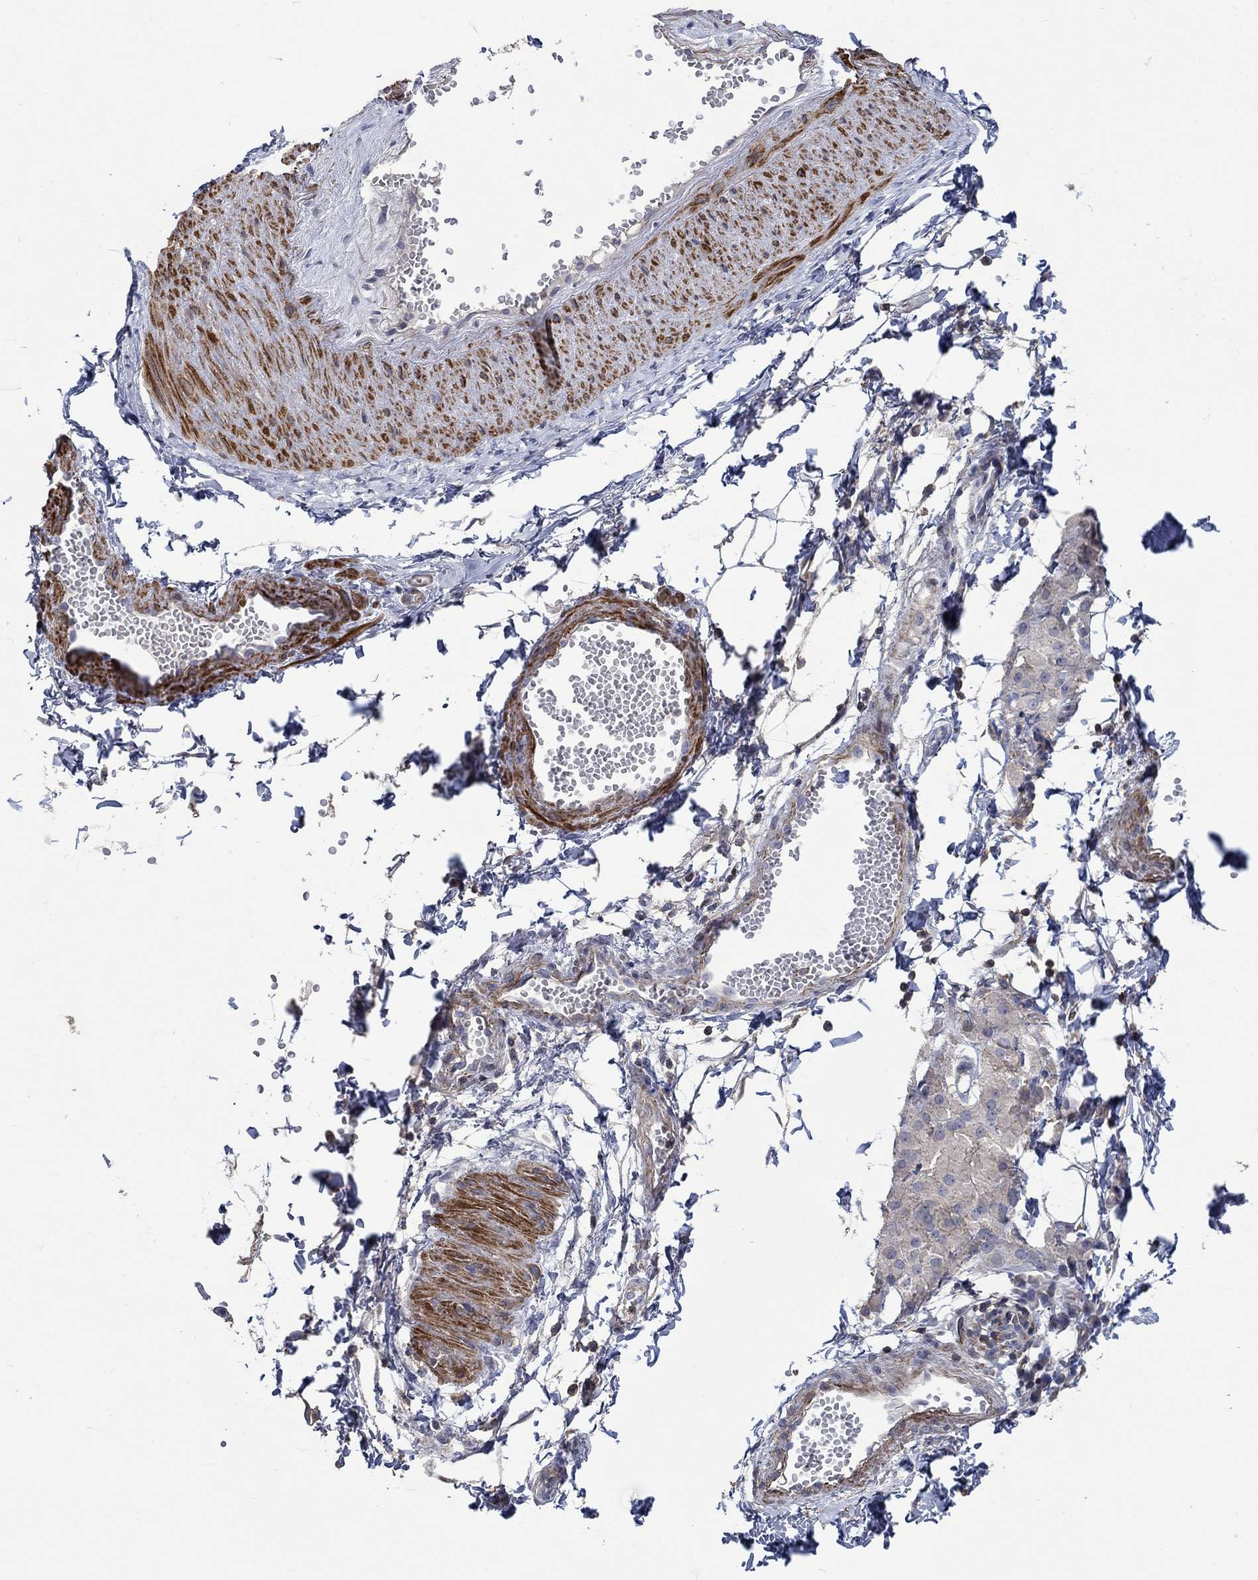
{"staining": {"intensity": "negative", "quantity": "none", "location": "none"}, "tissue": "adipose tissue", "cell_type": "Adipocytes", "image_type": "normal", "snomed": [{"axis": "morphology", "description": "Normal tissue, NOS"}, {"axis": "topography", "description": "Smooth muscle"}, {"axis": "topography", "description": "Peripheral nerve tissue"}], "caption": "An immunohistochemistry (IHC) image of normal adipose tissue is shown. There is no staining in adipocytes of adipose tissue. (DAB (3,3'-diaminobenzidine) immunohistochemistry visualized using brightfield microscopy, high magnification).", "gene": "TNFAIP8L3", "patient": {"sex": "male", "age": 22}}